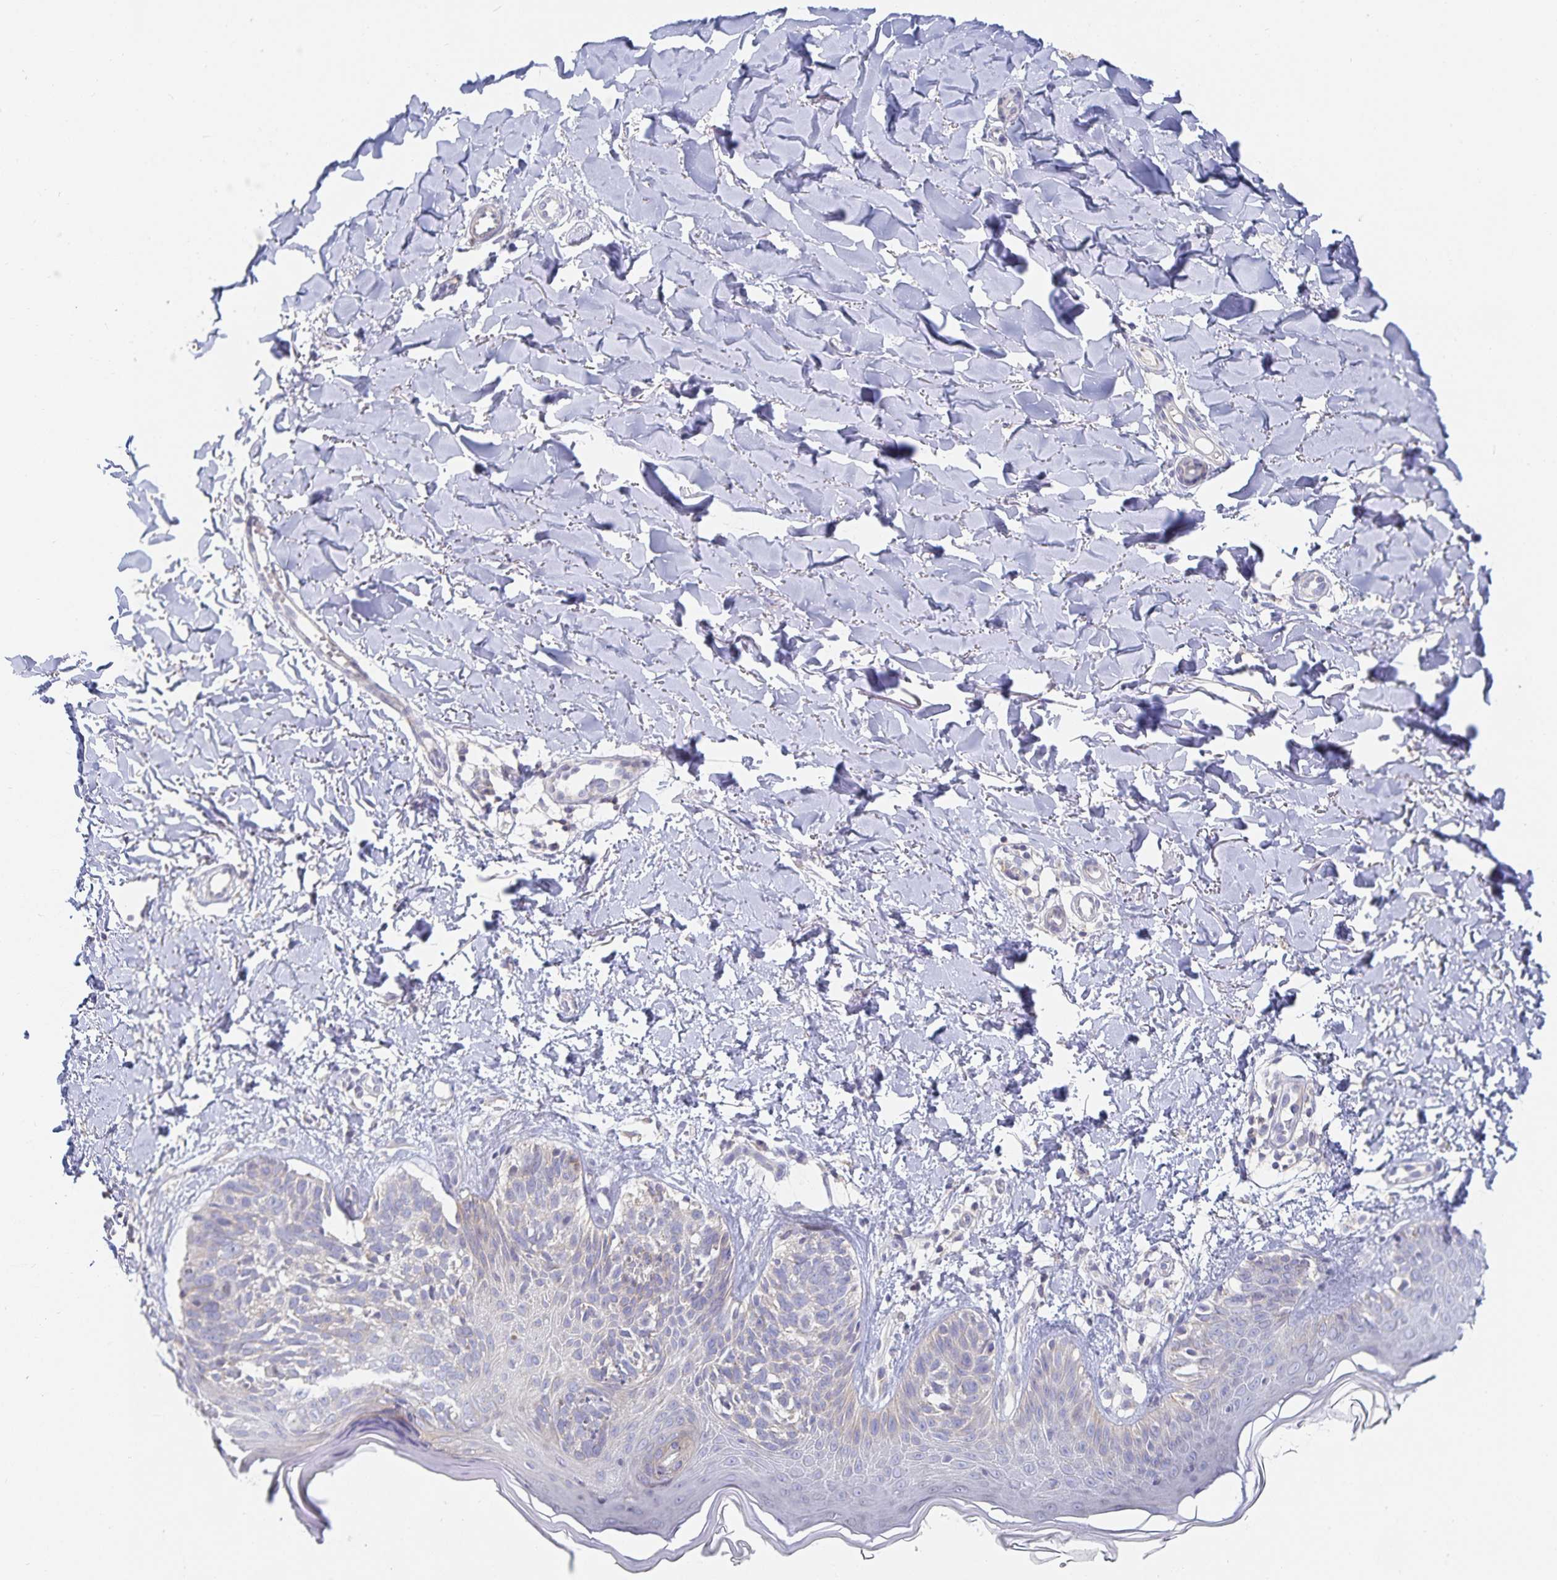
{"staining": {"intensity": "negative", "quantity": "none", "location": "none"}, "tissue": "skin cancer", "cell_type": "Tumor cells", "image_type": "cancer", "snomed": [{"axis": "morphology", "description": "Basal cell carcinoma"}, {"axis": "topography", "description": "Skin"}], "caption": "Immunohistochemistry (IHC) of skin basal cell carcinoma shows no staining in tumor cells. Brightfield microscopy of IHC stained with DAB (3,3'-diaminobenzidine) (brown) and hematoxylin (blue), captured at high magnification.", "gene": "SFTPA1", "patient": {"sex": "female", "age": 45}}